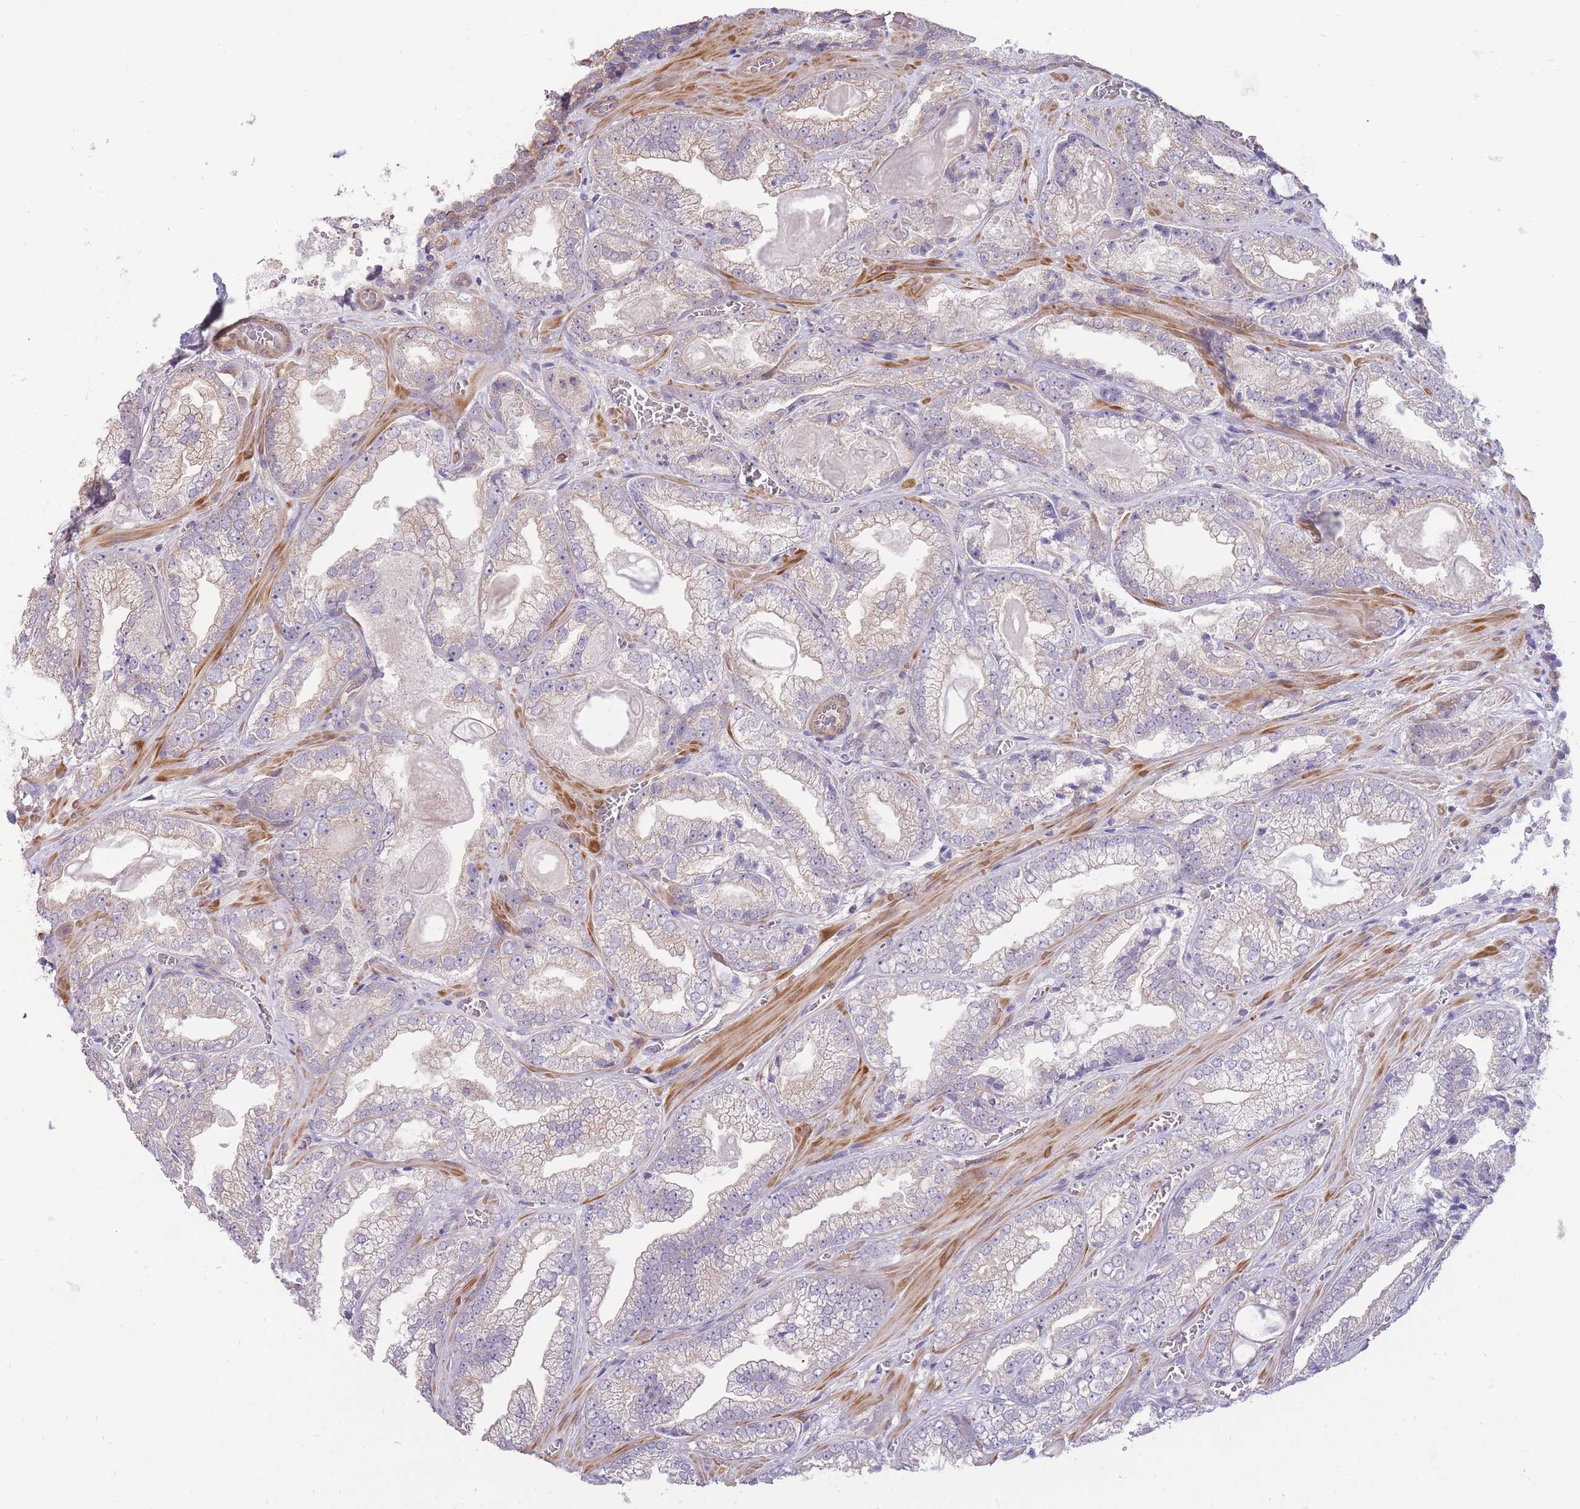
{"staining": {"intensity": "negative", "quantity": "none", "location": "none"}, "tissue": "prostate cancer", "cell_type": "Tumor cells", "image_type": "cancer", "snomed": [{"axis": "morphology", "description": "Adenocarcinoma, Low grade"}, {"axis": "topography", "description": "Prostate"}], "caption": "Prostate cancer stained for a protein using immunohistochemistry exhibits no expression tumor cells.", "gene": "SMC6", "patient": {"sex": "male", "age": 57}}